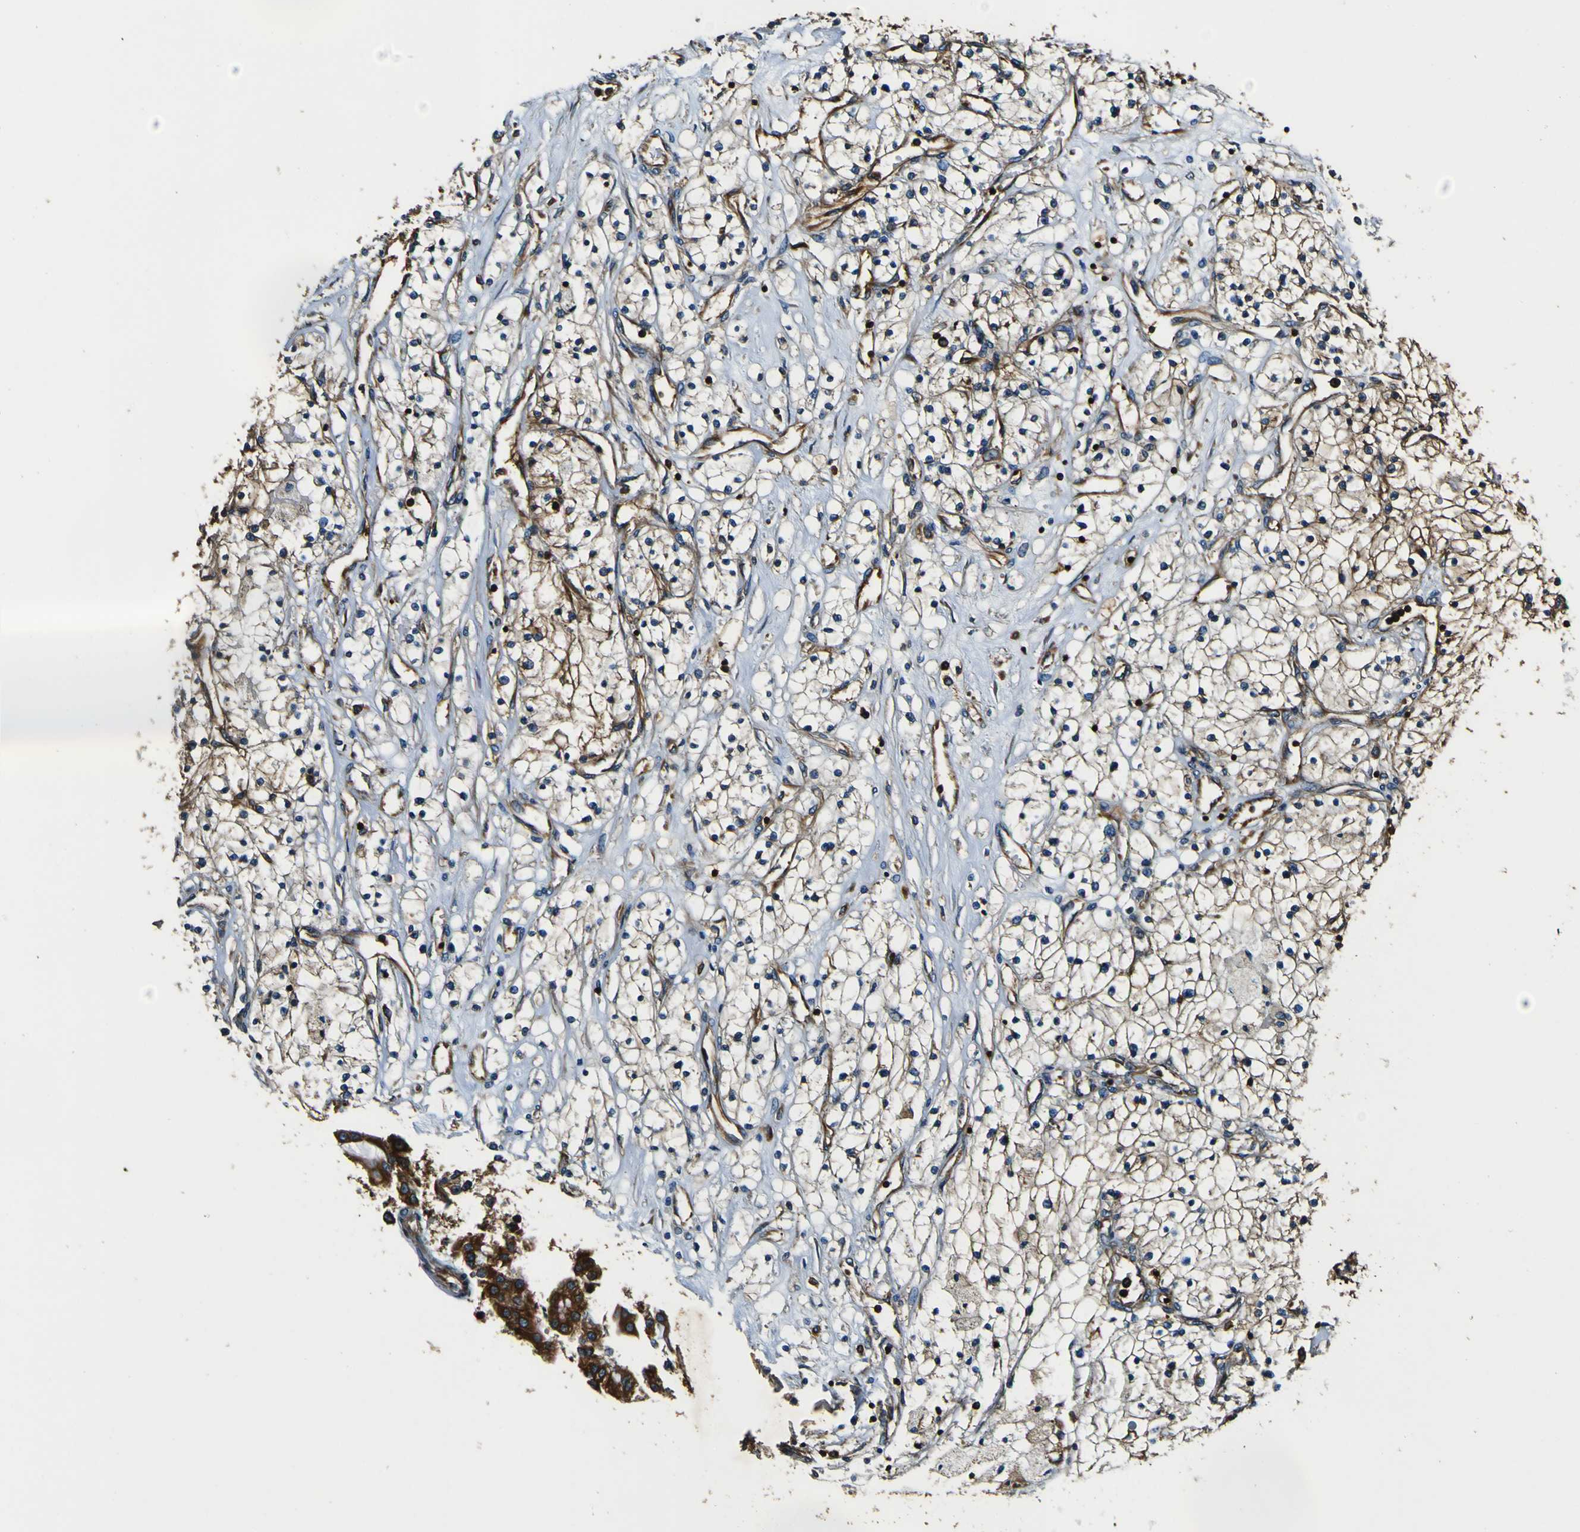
{"staining": {"intensity": "moderate", "quantity": "25%-75%", "location": "cytoplasmic/membranous"}, "tissue": "renal cancer", "cell_type": "Tumor cells", "image_type": "cancer", "snomed": [{"axis": "morphology", "description": "Adenocarcinoma, NOS"}, {"axis": "topography", "description": "Kidney"}], "caption": "Renal cancer (adenocarcinoma) was stained to show a protein in brown. There is medium levels of moderate cytoplasmic/membranous positivity in approximately 25%-75% of tumor cells.", "gene": "RHOT2", "patient": {"sex": "male", "age": 68}}